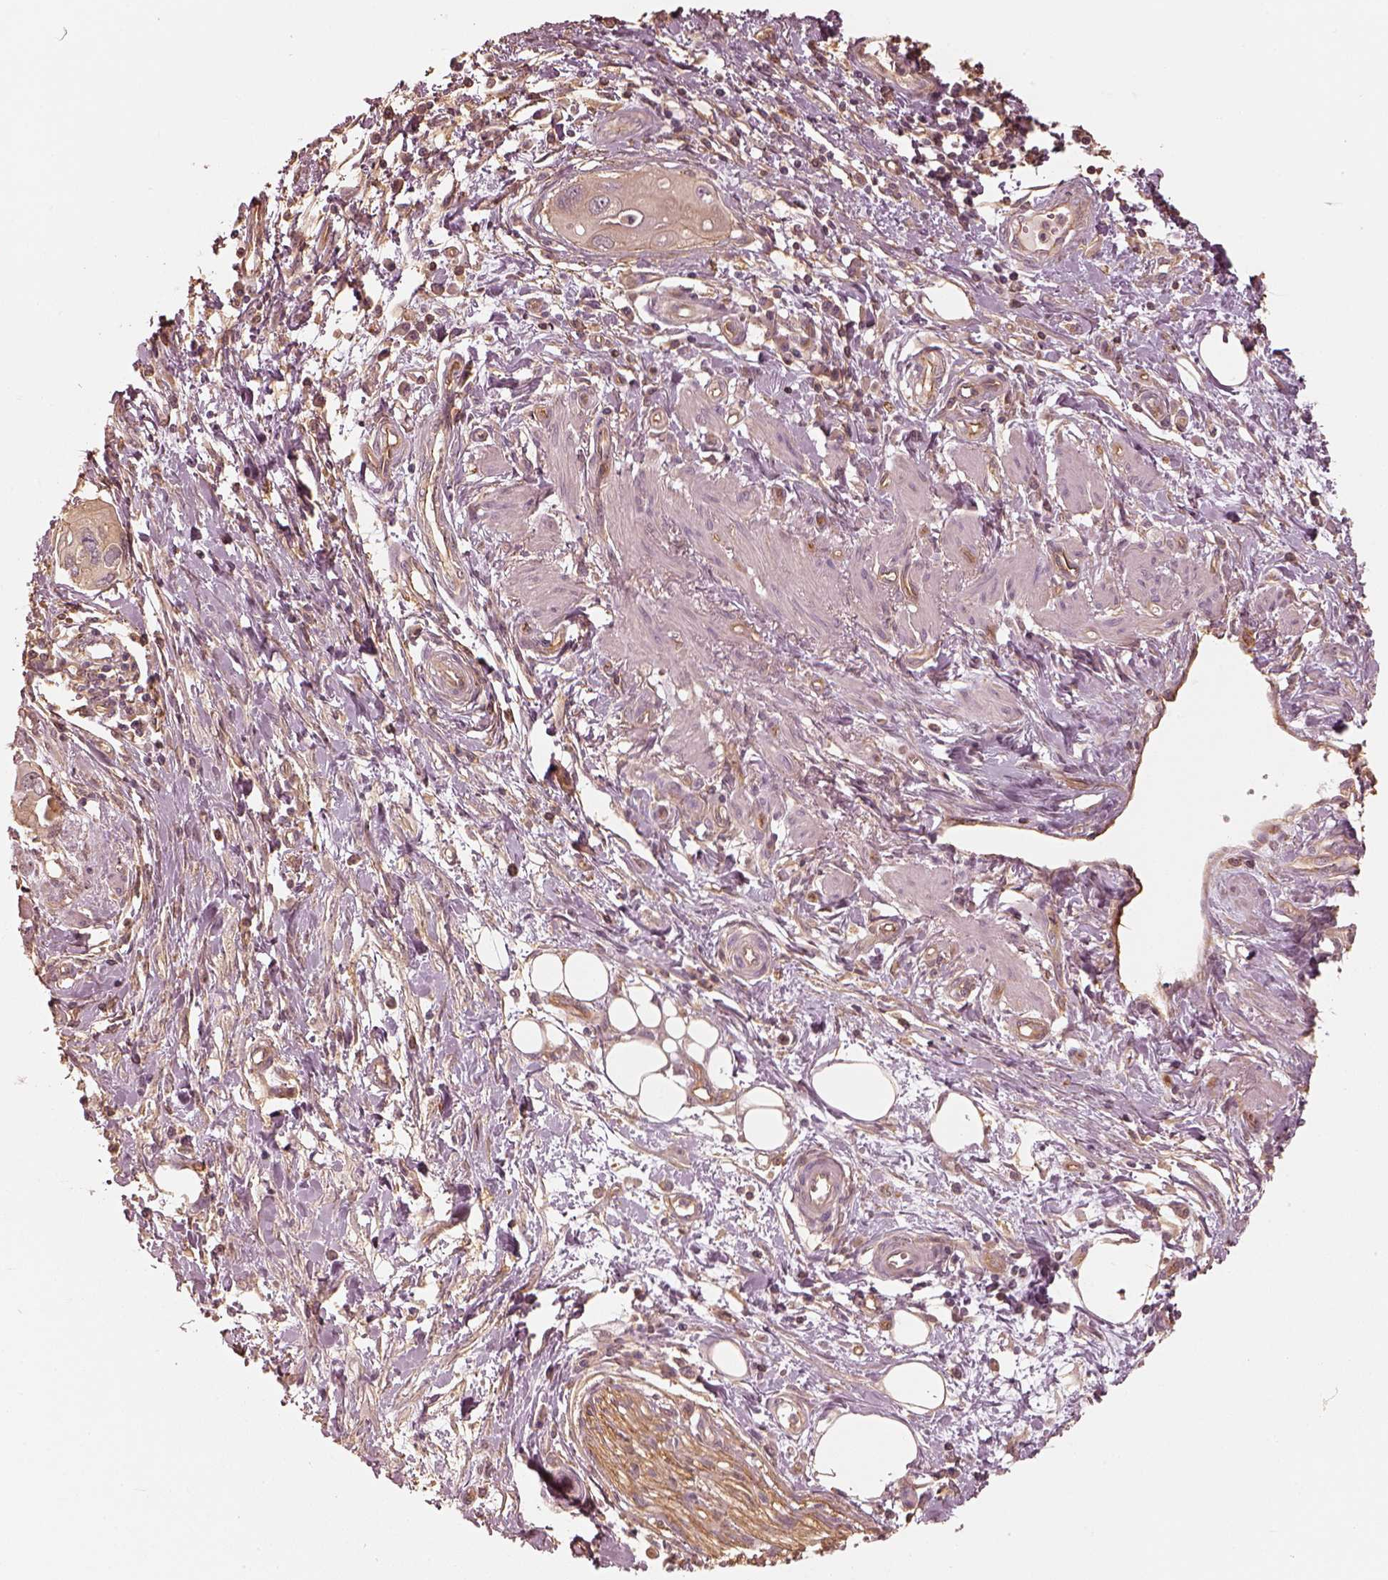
{"staining": {"intensity": "moderate", "quantity": "25%-75%", "location": "cytoplasmic/membranous"}, "tissue": "pancreatic cancer", "cell_type": "Tumor cells", "image_type": "cancer", "snomed": [{"axis": "morphology", "description": "Adenocarcinoma, NOS"}, {"axis": "topography", "description": "Pancreas"}], "caption": "Human pancreatic cancer stained with a protein marker reveals moderate staining in tumor cells.", "gene": "WDR7", "patient": {"sex": "male", "age": 60}}